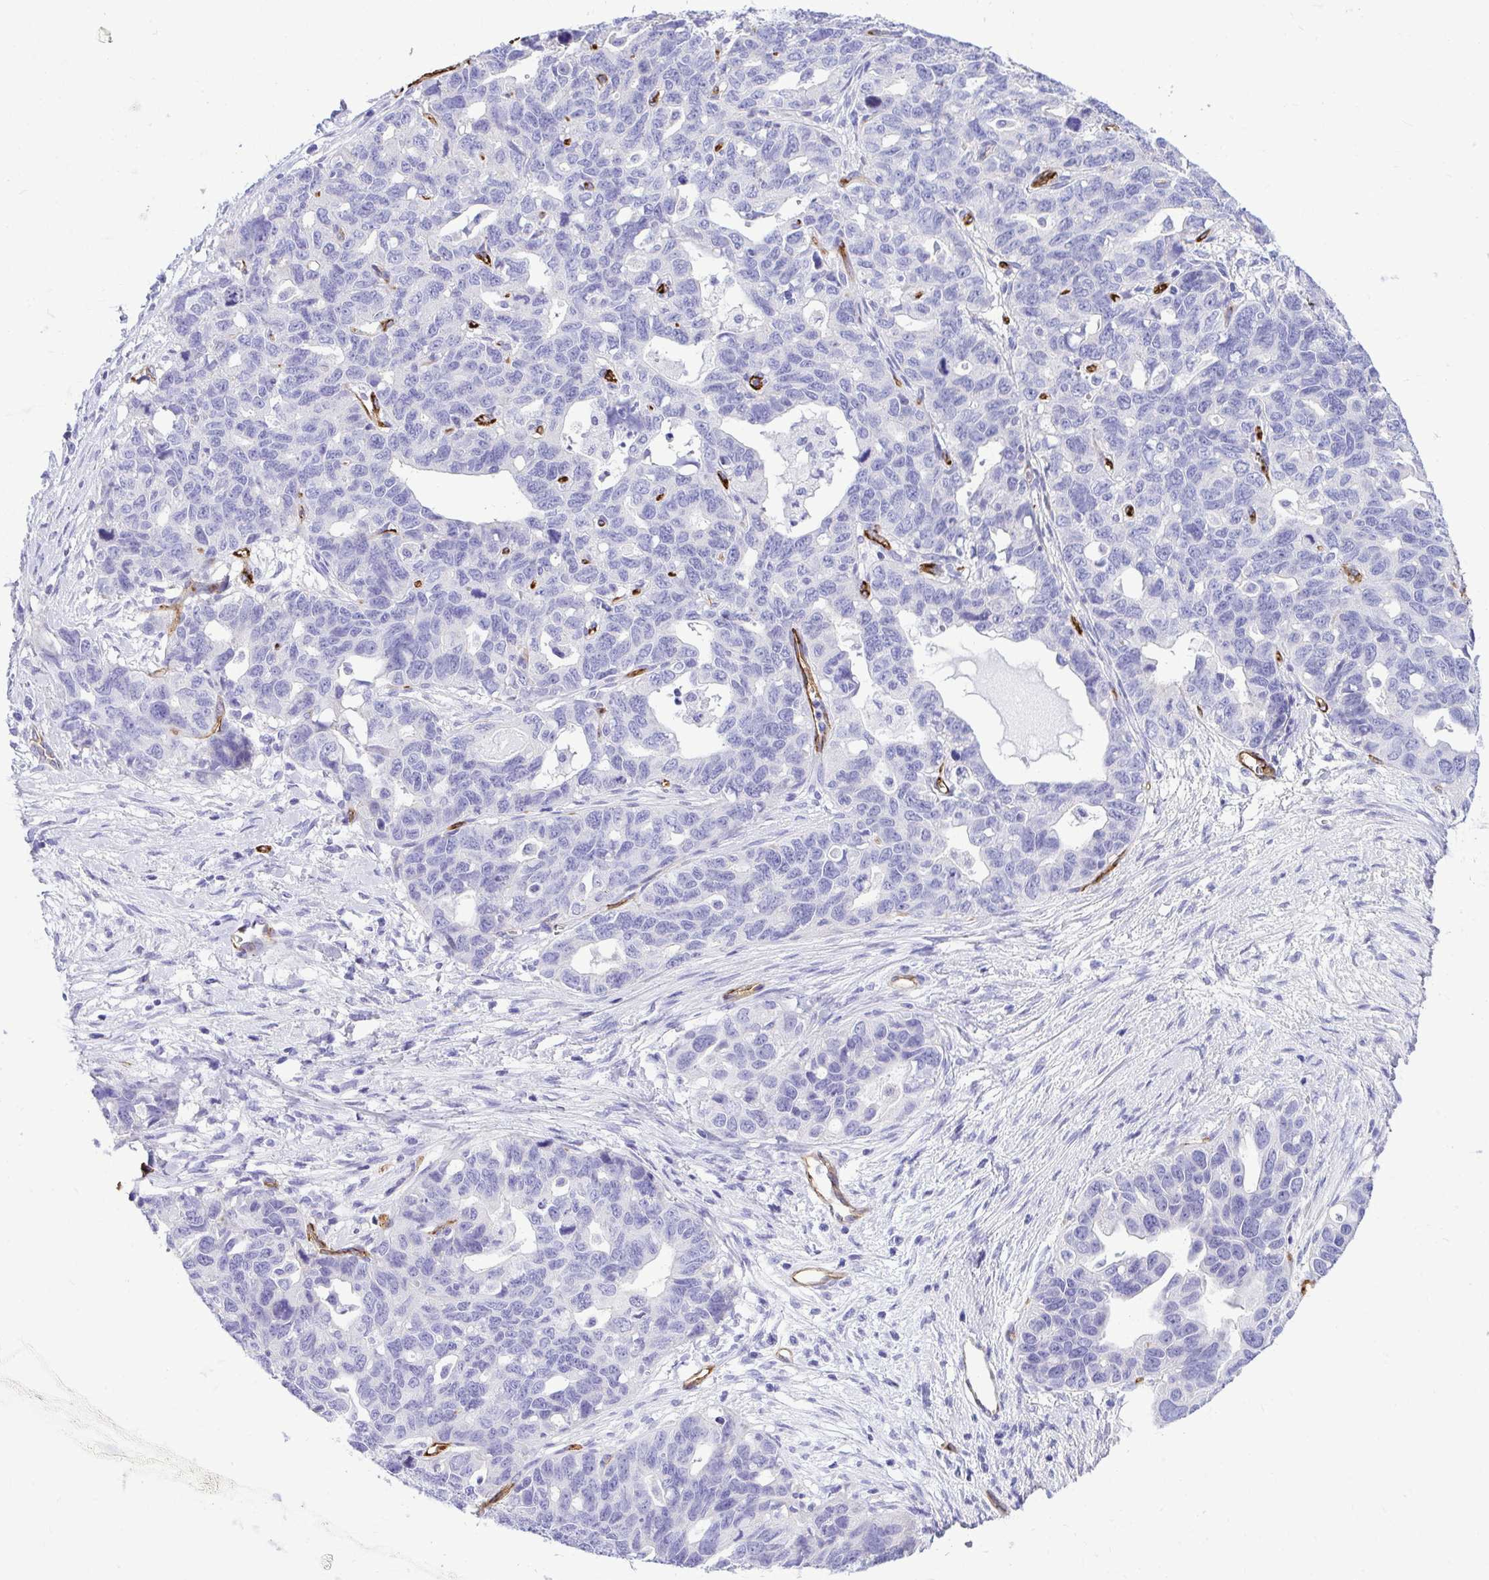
{"staining": {"intensity": "negative", "quantity": "none", "location": "none"}, "tissue": "ovarian cancer", "cell_type": "Tumor cells", "image_type": "cancer", "snomed": [{"axis": "morphology", "description": "Cystadenocarcinoma, serous, NOS"}, {"axis": "topography", "description": "Ovary"}], "caption": "IHC image of neoplastic tissue: human ovarian serous cystadenocarcinoma stained with DAB reveals no significant protein staining in tumor cells.", "gene": "ABCG2", "patient": {"sex": "female", "age": 69}}